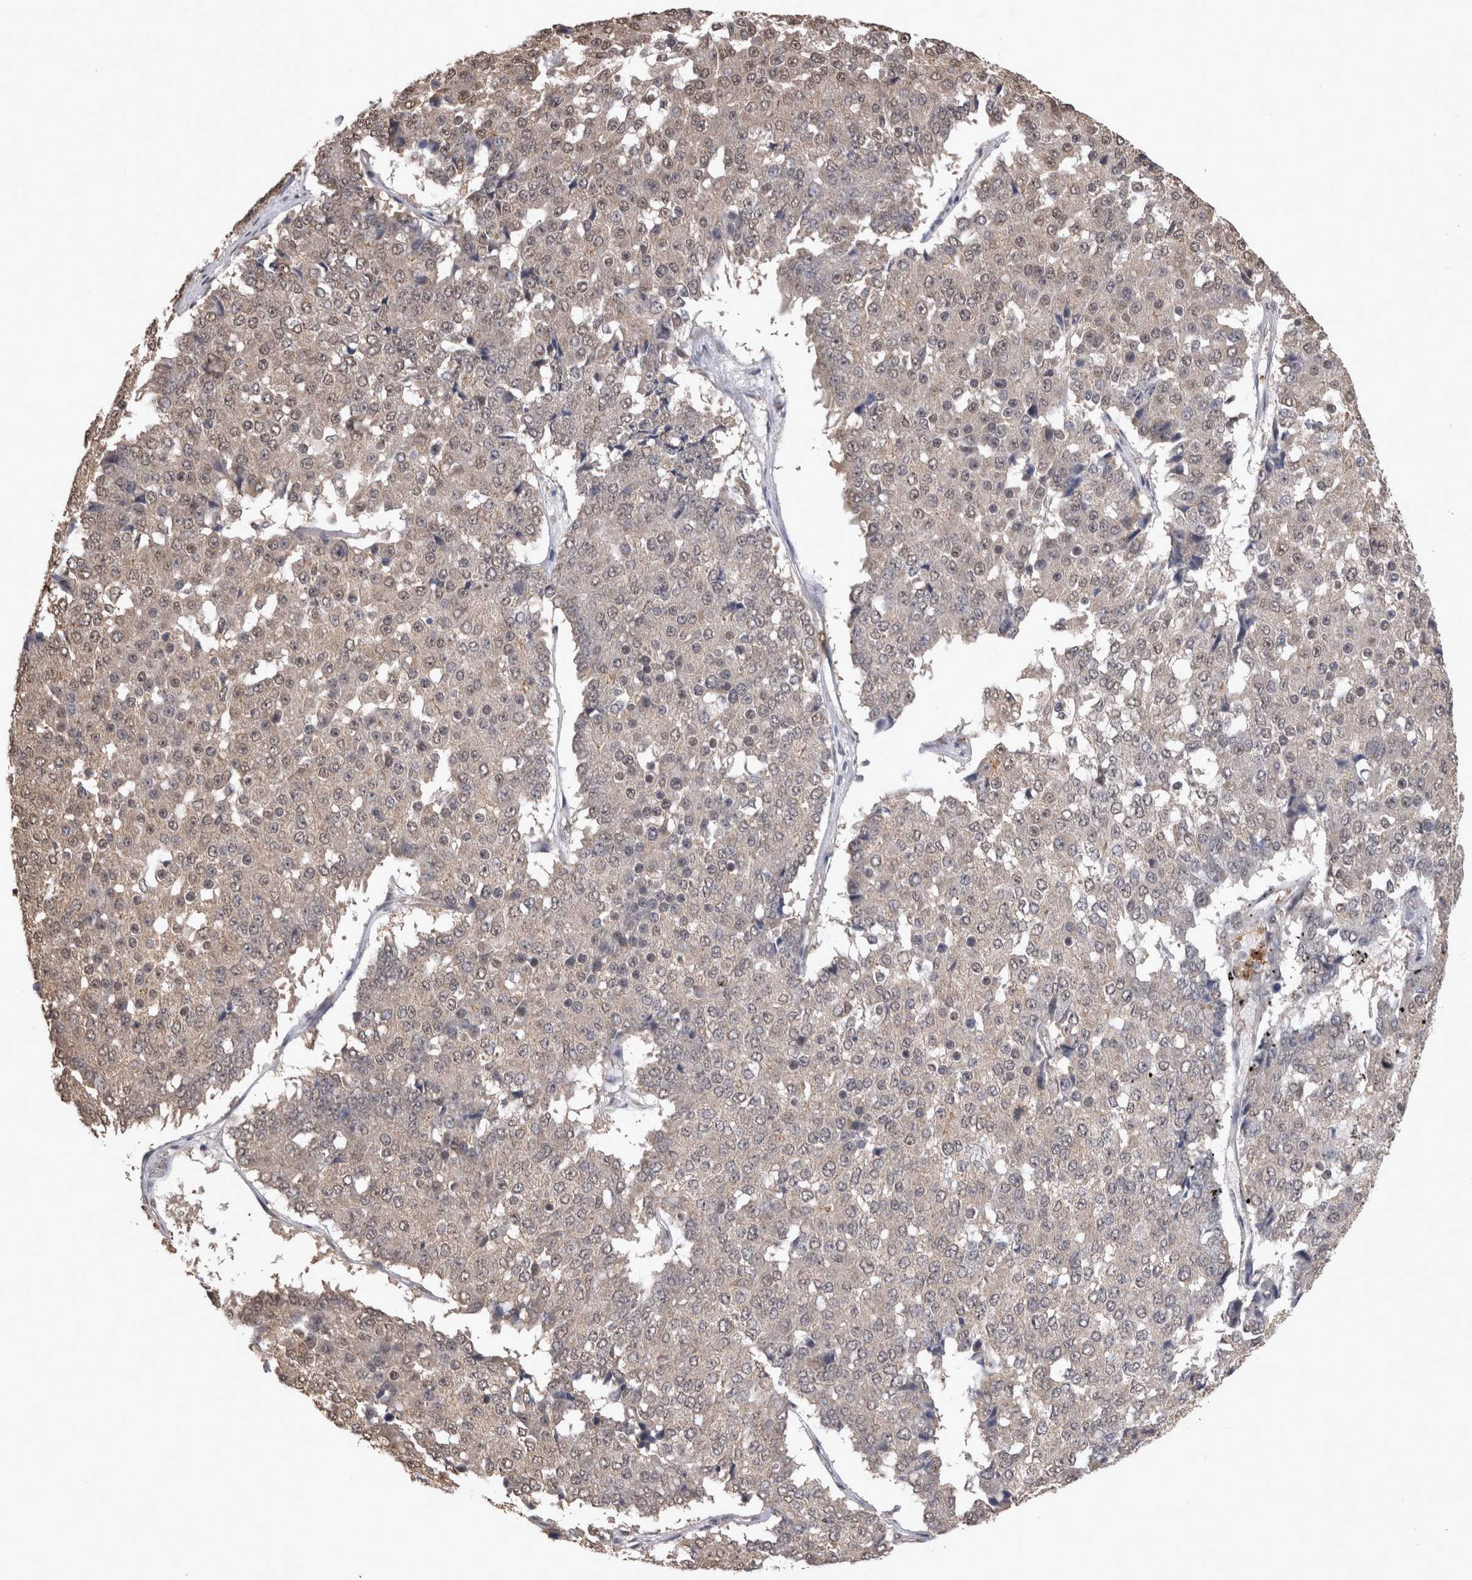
{"staining": {"intensity": "negative", "quantity": "none", "location": "none"}, "tissue": "pancreatic cancer", "cell_type": "Tumor cells", "image_type": "cancer", "snomed": [{"axis": "morphology", "description": "Adenocarcinoma, NOS"}, {"axis": "topography", "description": "Pancreas"}], "caption": "High power microscopy photomicrograph of an immunohistochemistry (IHC) photomicrograph of pancreatic cancer, revealing no significant staining in tumor cells.", "gene": "PAK4", "patient": {"sex": "male", "age": 50}}